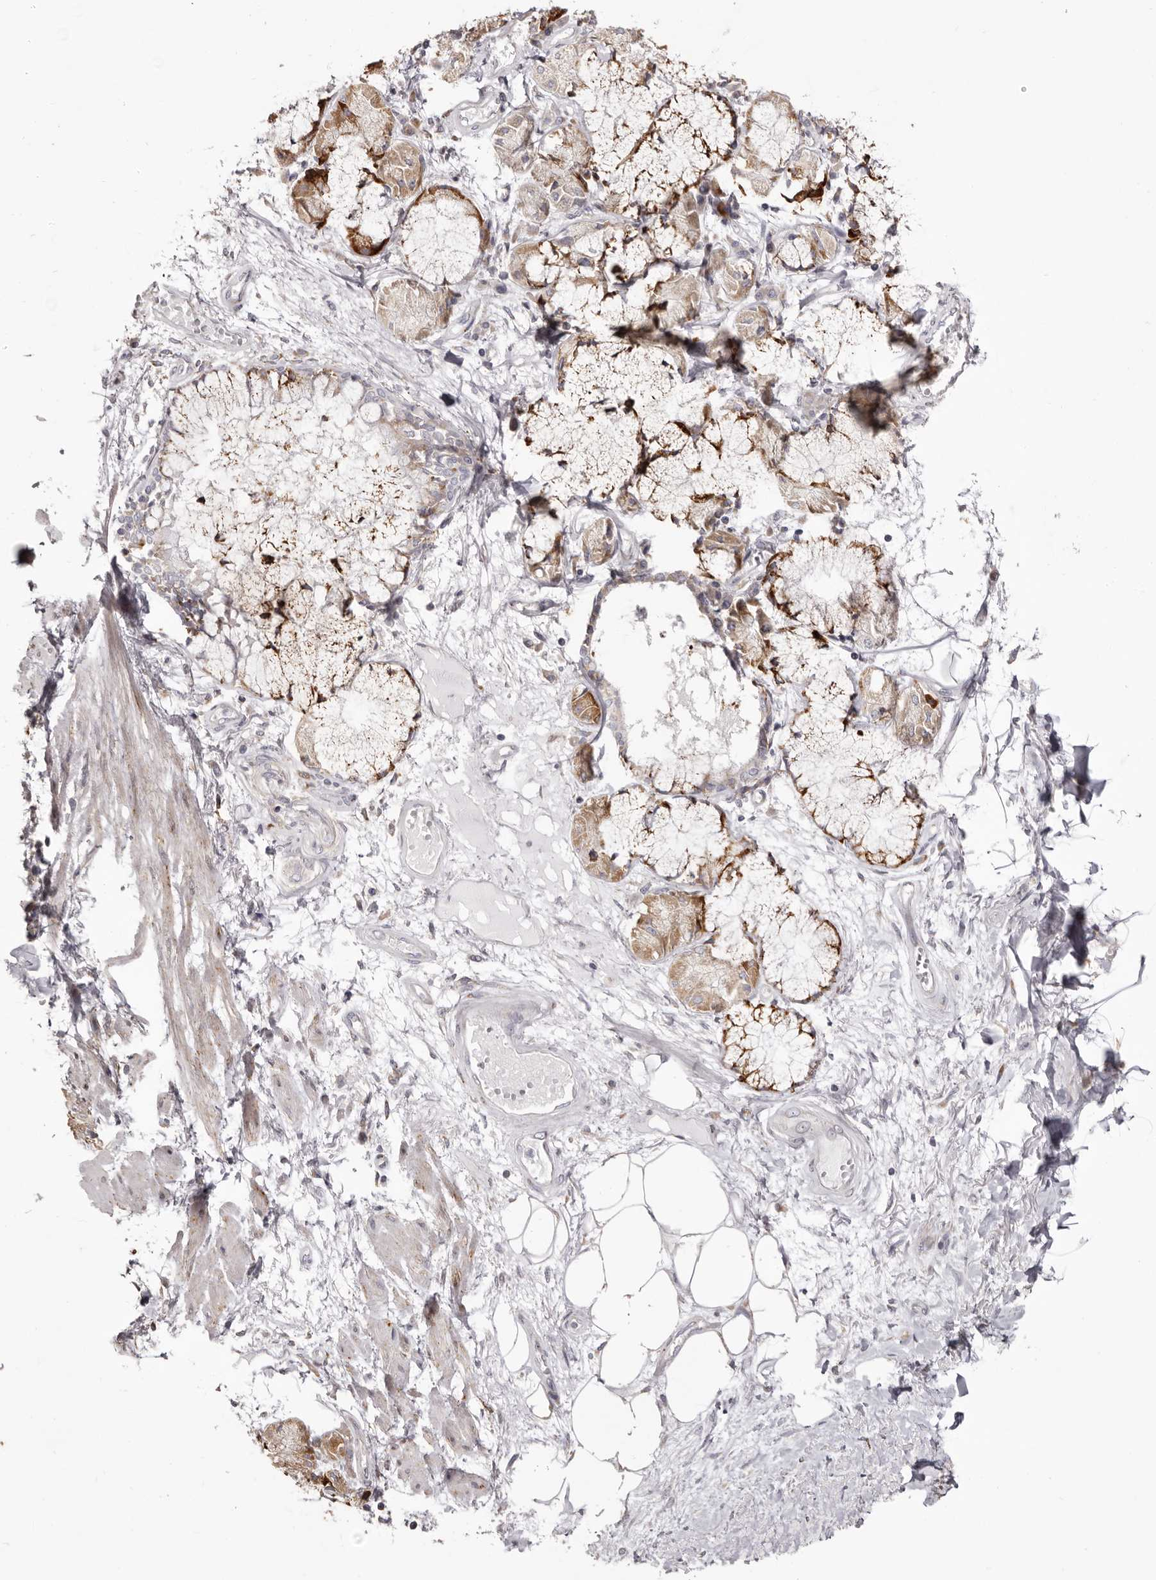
{"staining": {"intensity": "negative", "quantity": "none", "location": "none"}, "tissue": "adipose tissue", "cell_type": "Adipocytes", "image_type": "normal", "snomed": [{"axis": "morphology", "description": "Normal tissue, NOS"}, {"axis": "topography", "description": "Bronchus"}], "caption": "DAB (3,3'-diaminobenzidine) immunohistochemical staining of benign human adipose tissue reveals no significant expression in adipocytes.", "gene": "PIGX", "patient": {"sex": "male", "age": 66}}